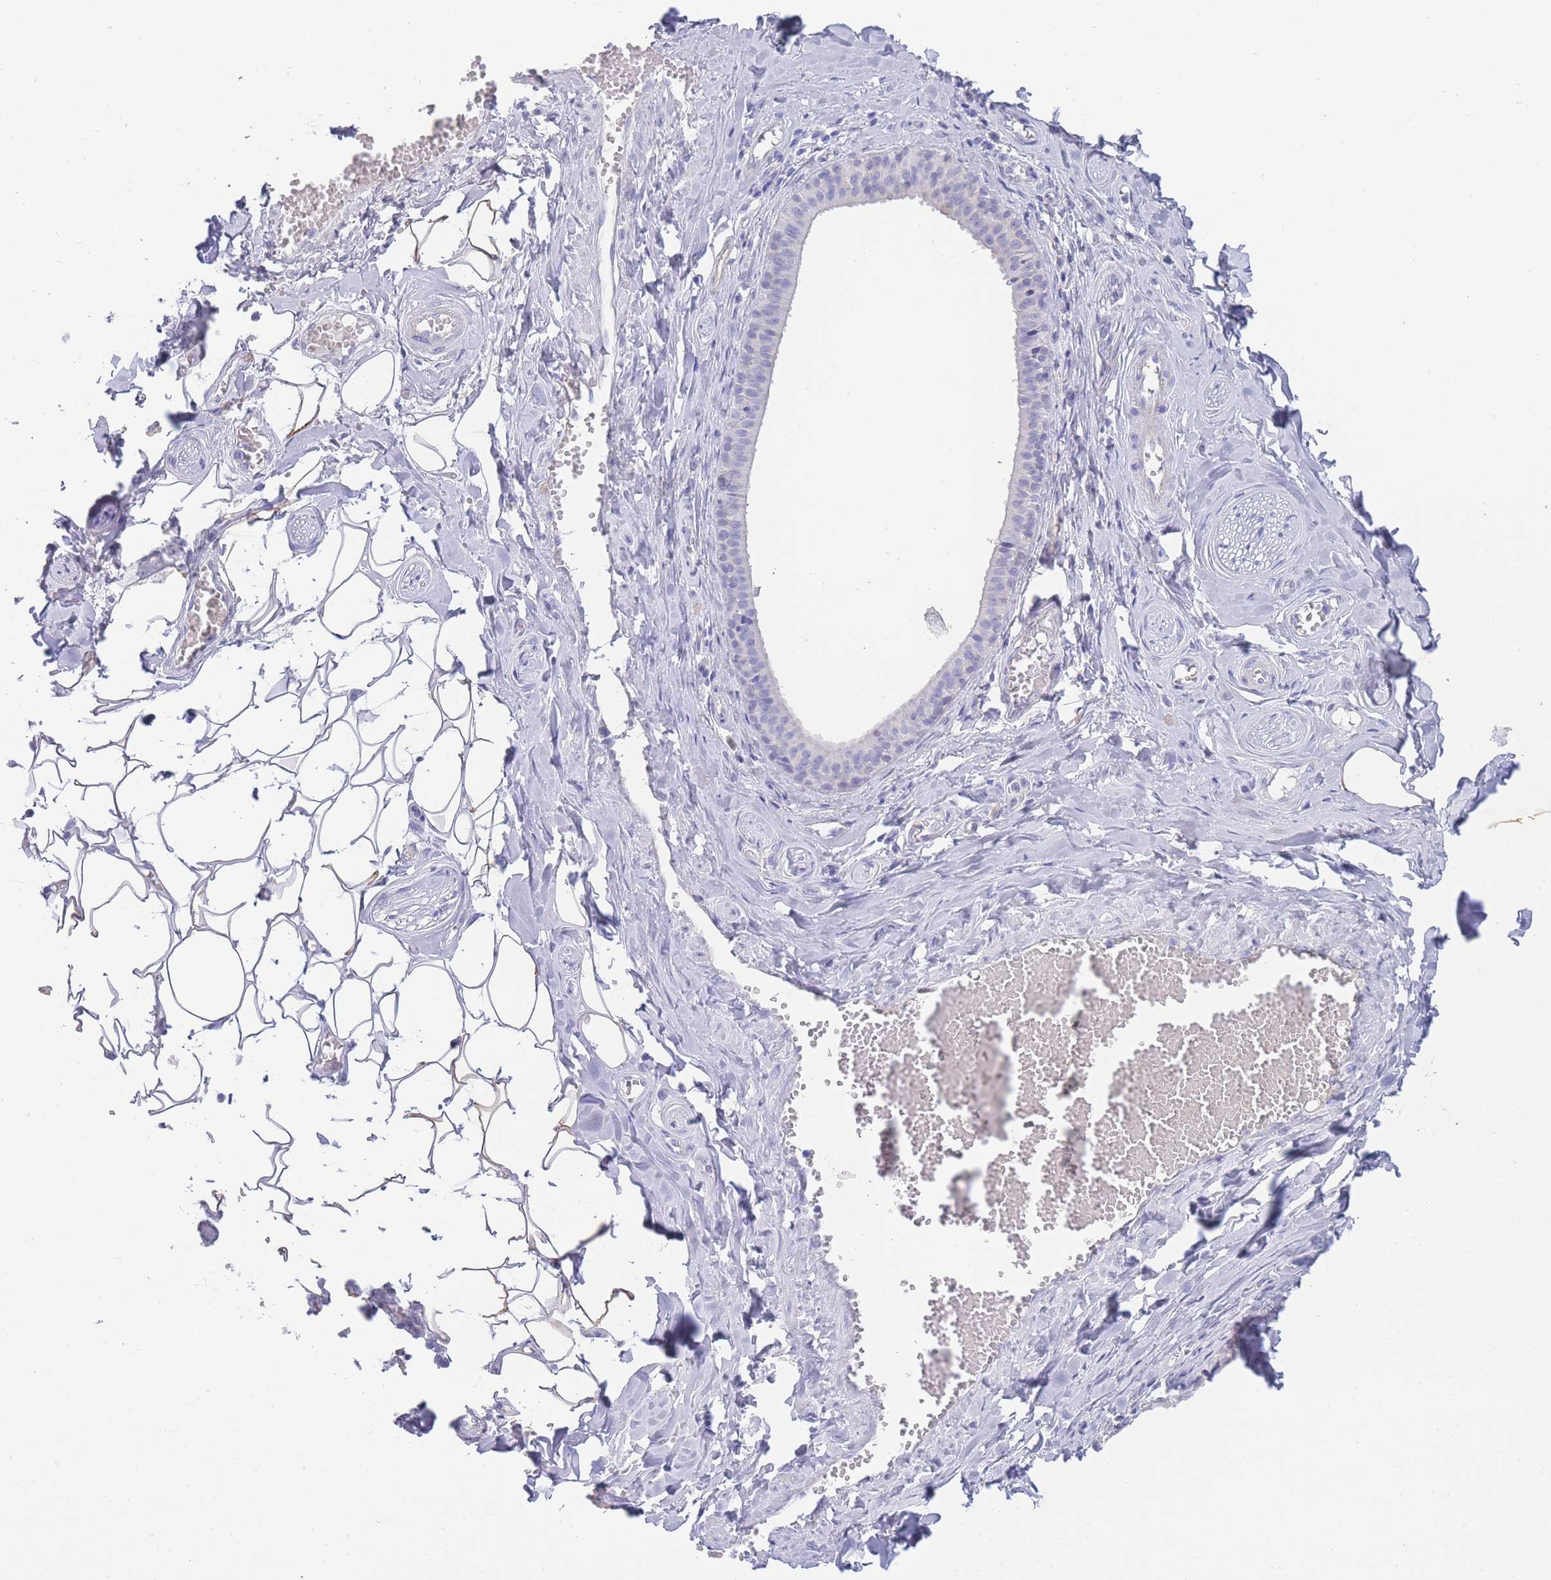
{"staining": {"intensity": "negative", "quantity": "none", "location": "none"}, "tissue": "salivary gland", "cell_type": "Glandular cells", "image_type": "normal", "snomed": [{"axis": "morphology", "description": "Normal tissue, NOS"}, {"axis": "topography", "description": "Salivary gland"}], "caption": "A high-resolution micrograph shows immunohistochemistry staining of unremarkable salivary gland, which shows no significant staining in glandular cells.", "gene": "LRRC37A2", "patient": {"sex": "male", "age": 62}}